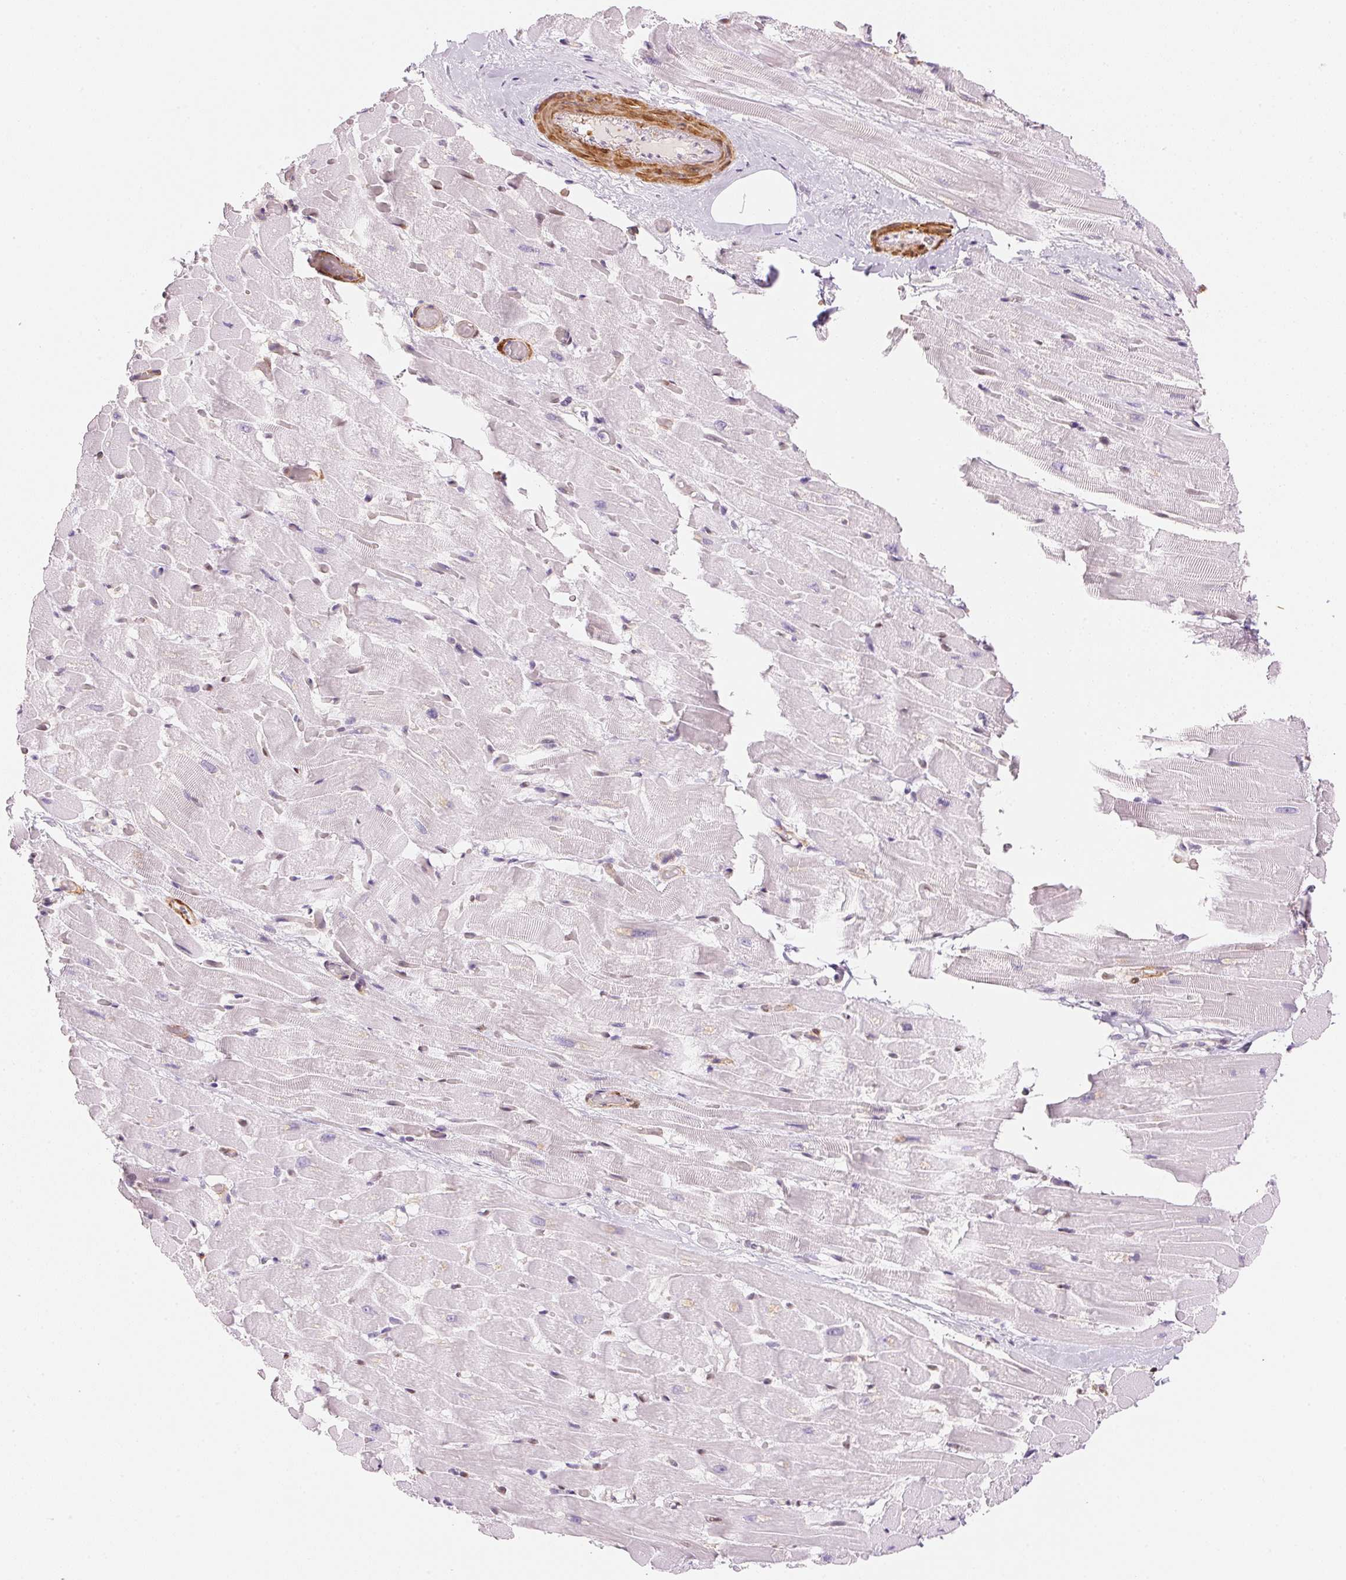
{"staining": {"intensity": "negative", "quantity": "none", "location": "none"}, "tissue": "heart muscle", "cell_type": "Cardiomyocytes", "image_type": "normal", "snomed": [{"axis": "morphology", "description": "Normal tissue, NOS"}, {"axis": "topography", "description": "Heart"}], "caption": "Heart muscle stained for a protein using immunohistochemistry exhibits no staining cardiomyocytes.", "gene": "SMTN", "patient": {"sex": "male", "age": 37}}